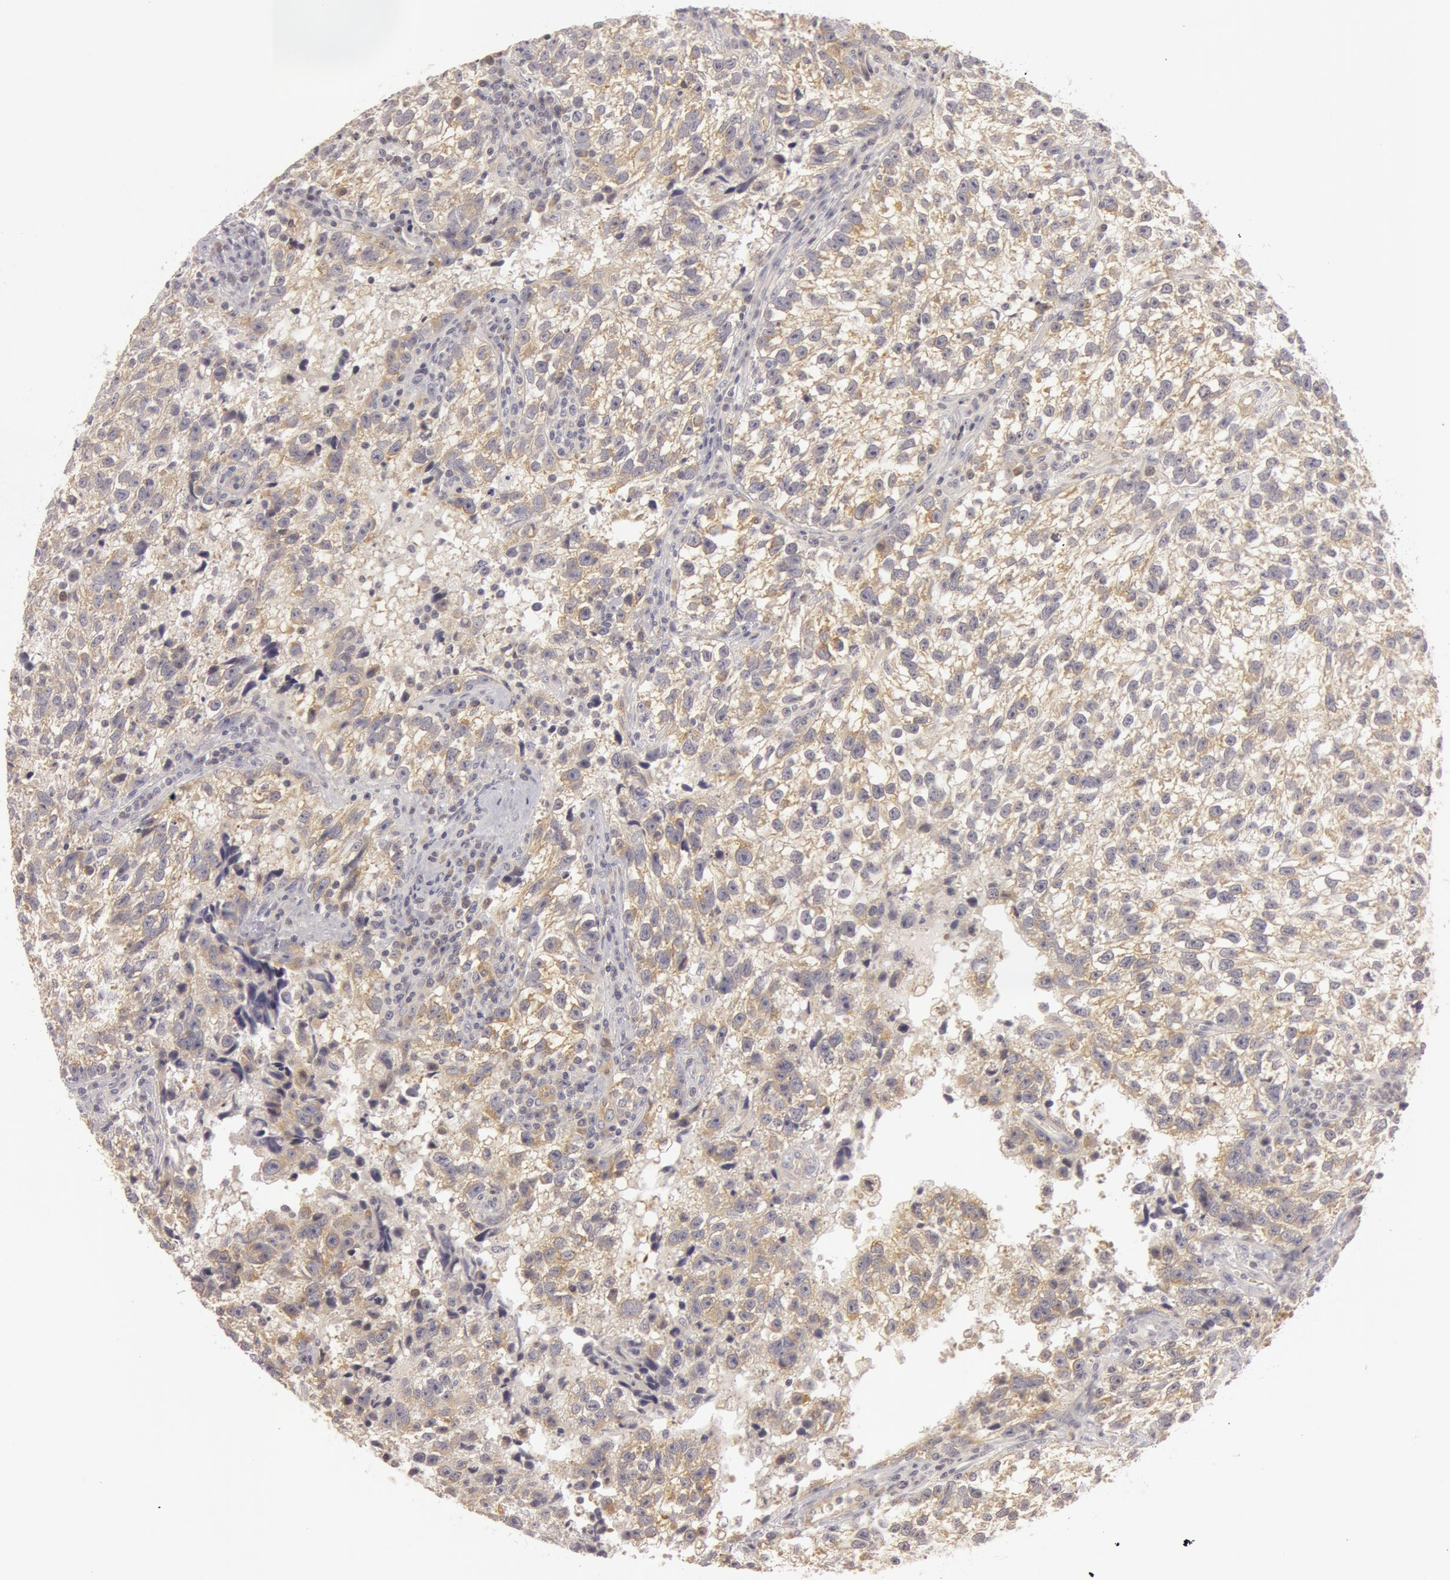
{"staining": {"intensity": "weak", "quantity": "25%-75%", "location": "cytoplasmic/membranous"}, "tissue": "testis cancer", "cell_type": "Tumor cells", "image_type": "cancer", "snomed": [{"axis": "morphology", "description": "Seminoma, NOS"}, {"axis": "topography", "description": "Testis"}], "caption": "A high-resolution image shows immunohistochemistry staining of testis cancer, which shows weak cytoplasmic/membranous expression in about 25%-75% of tumor cells.", "gene": "RALGAPA1", "patient": {"sex": "male", "age": 38}}